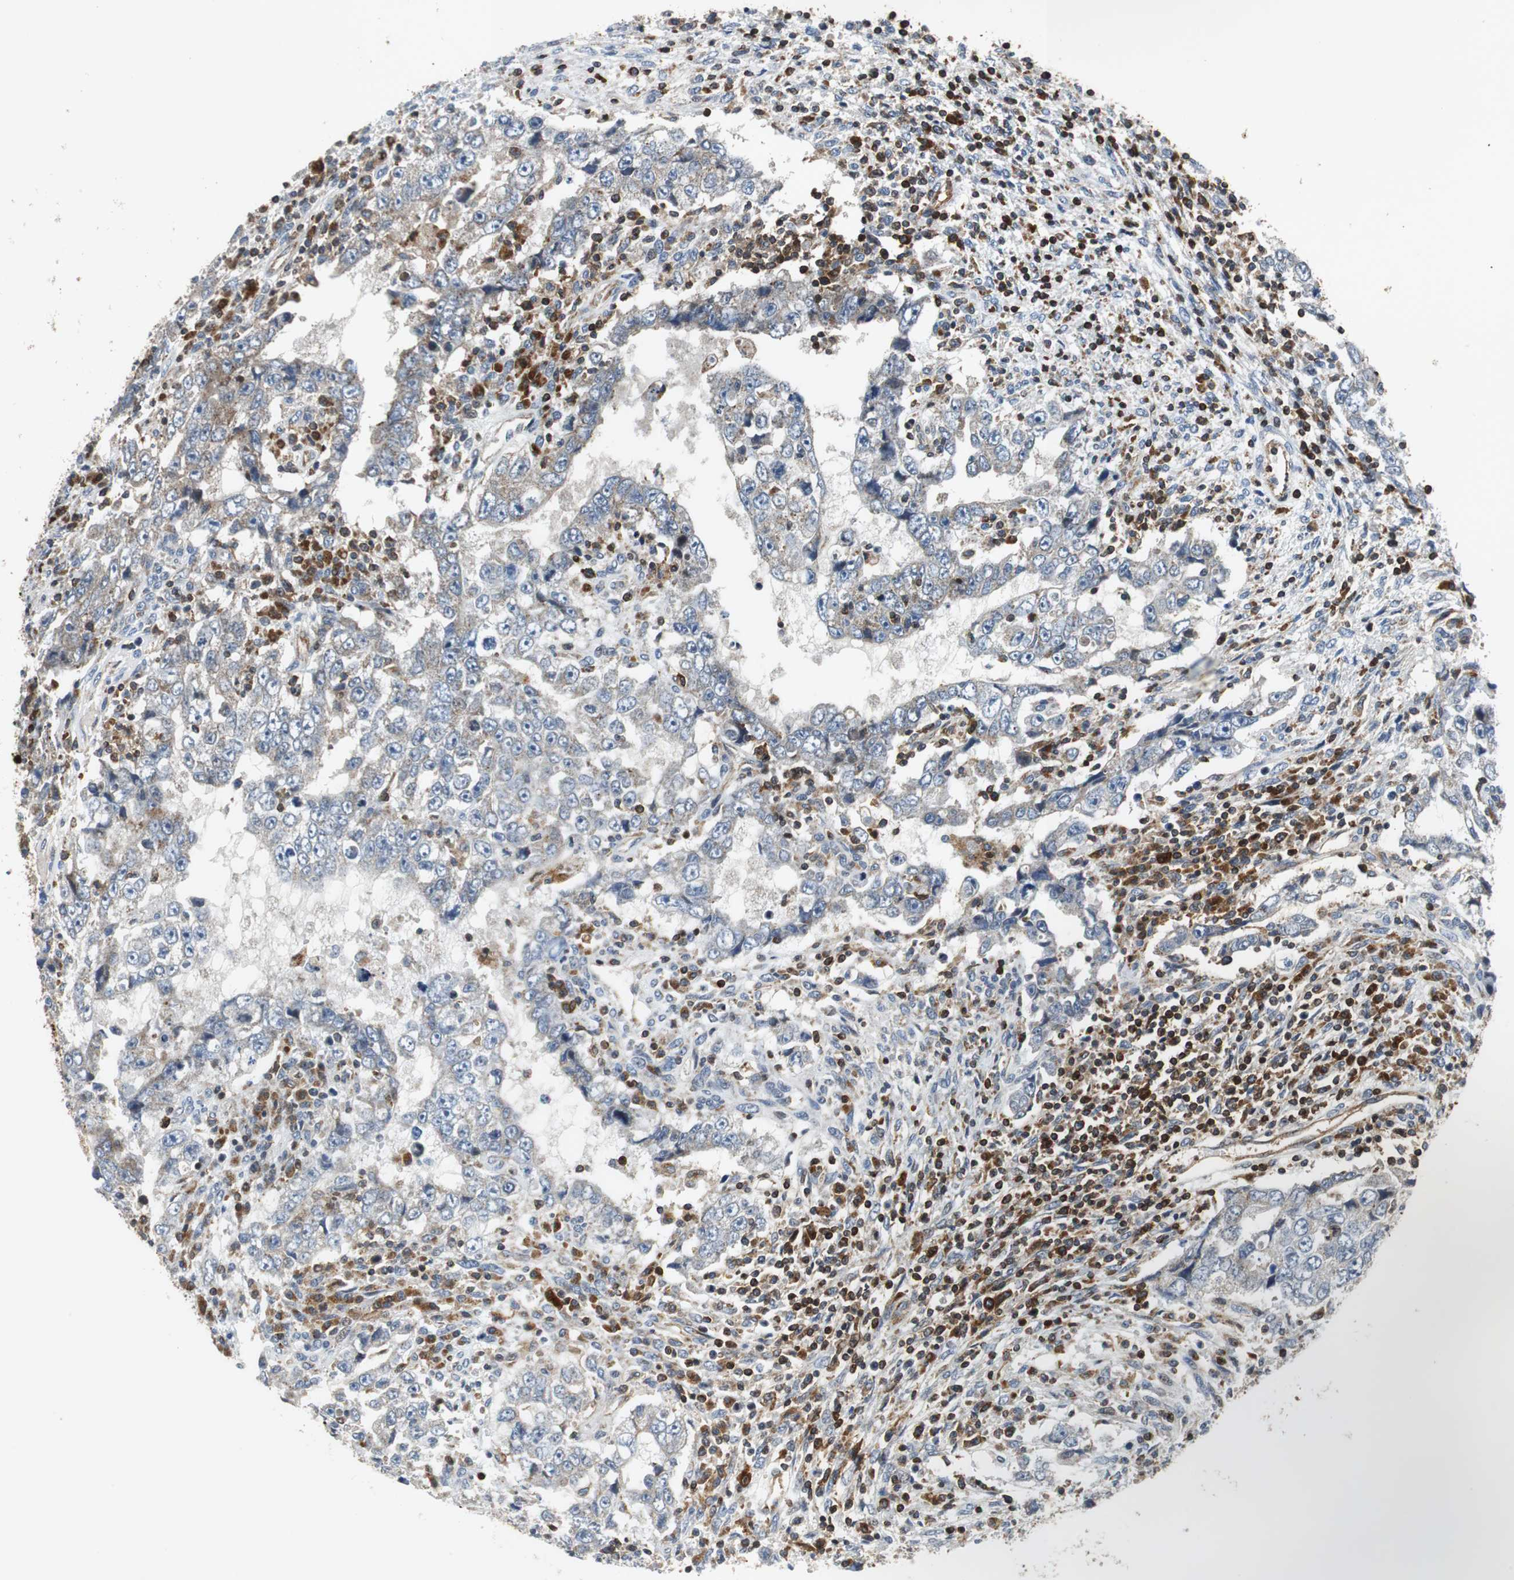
{"staining": {"intensity": "moderate", "quantity": ">75%", "location": "cytoplasmic/membranous"}, "tissue": "testis cancer", "cell_type": "Tumor cells", "image_type": "cancer", "snomed": [{"axis": "morphology", "description": "Carcinoma, Embryonal, NOS"}, {"axis": "topography", "description": "Testis"}], "caption": "An image of human testis embryonal carcinoma stained for a protein reveals moderate cytoplasmic/membranous brown staining in tumor cells.", "gene": "TUBA4A", "patient": {"sex": "male", "age": 26}}